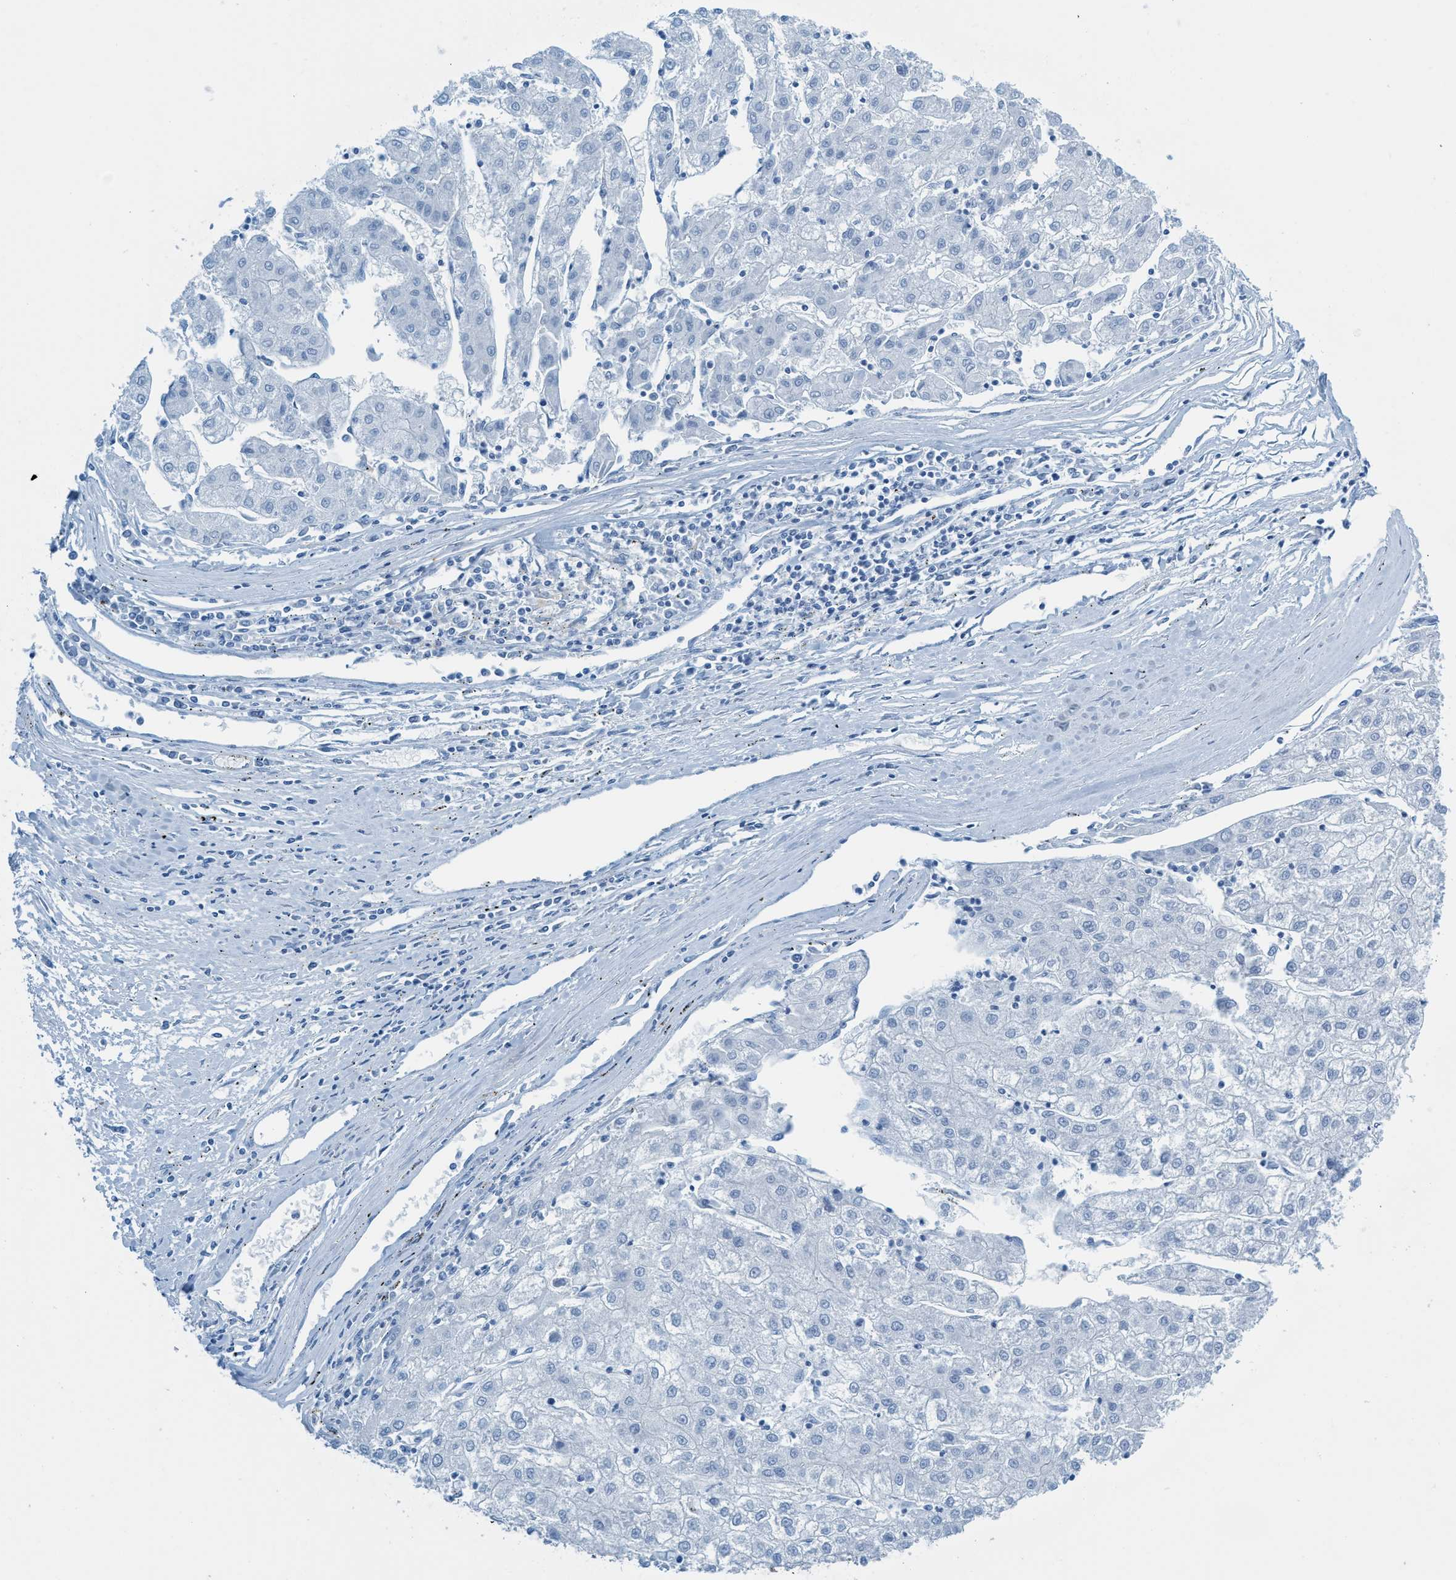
{"staining": {"intensity": "negative", "quantity": "none", "location": "none"}, "tissue": "liver cancer", "cell_type": "Tumor cells", "image_type": "cancer", "snomed": [{"axis": "morphology", "description": "Carcinoma, Hepatocellular, NOS"}, {"axis": "topography", "description": "Liver"}], "caption": "IHC photomicrograph of neoplastic tissue: human liver hepatocellular carcinoma stained with DAB shows no significant protein positivity in tumor cells. (Stains: DAB immunohistochemistry (IHC) with hematoxylin counter stain, Microscopy: brightfield microscopy at high magnification).", "gene": "C21orf62", "patient": {"sex": "male", "age": 72}}